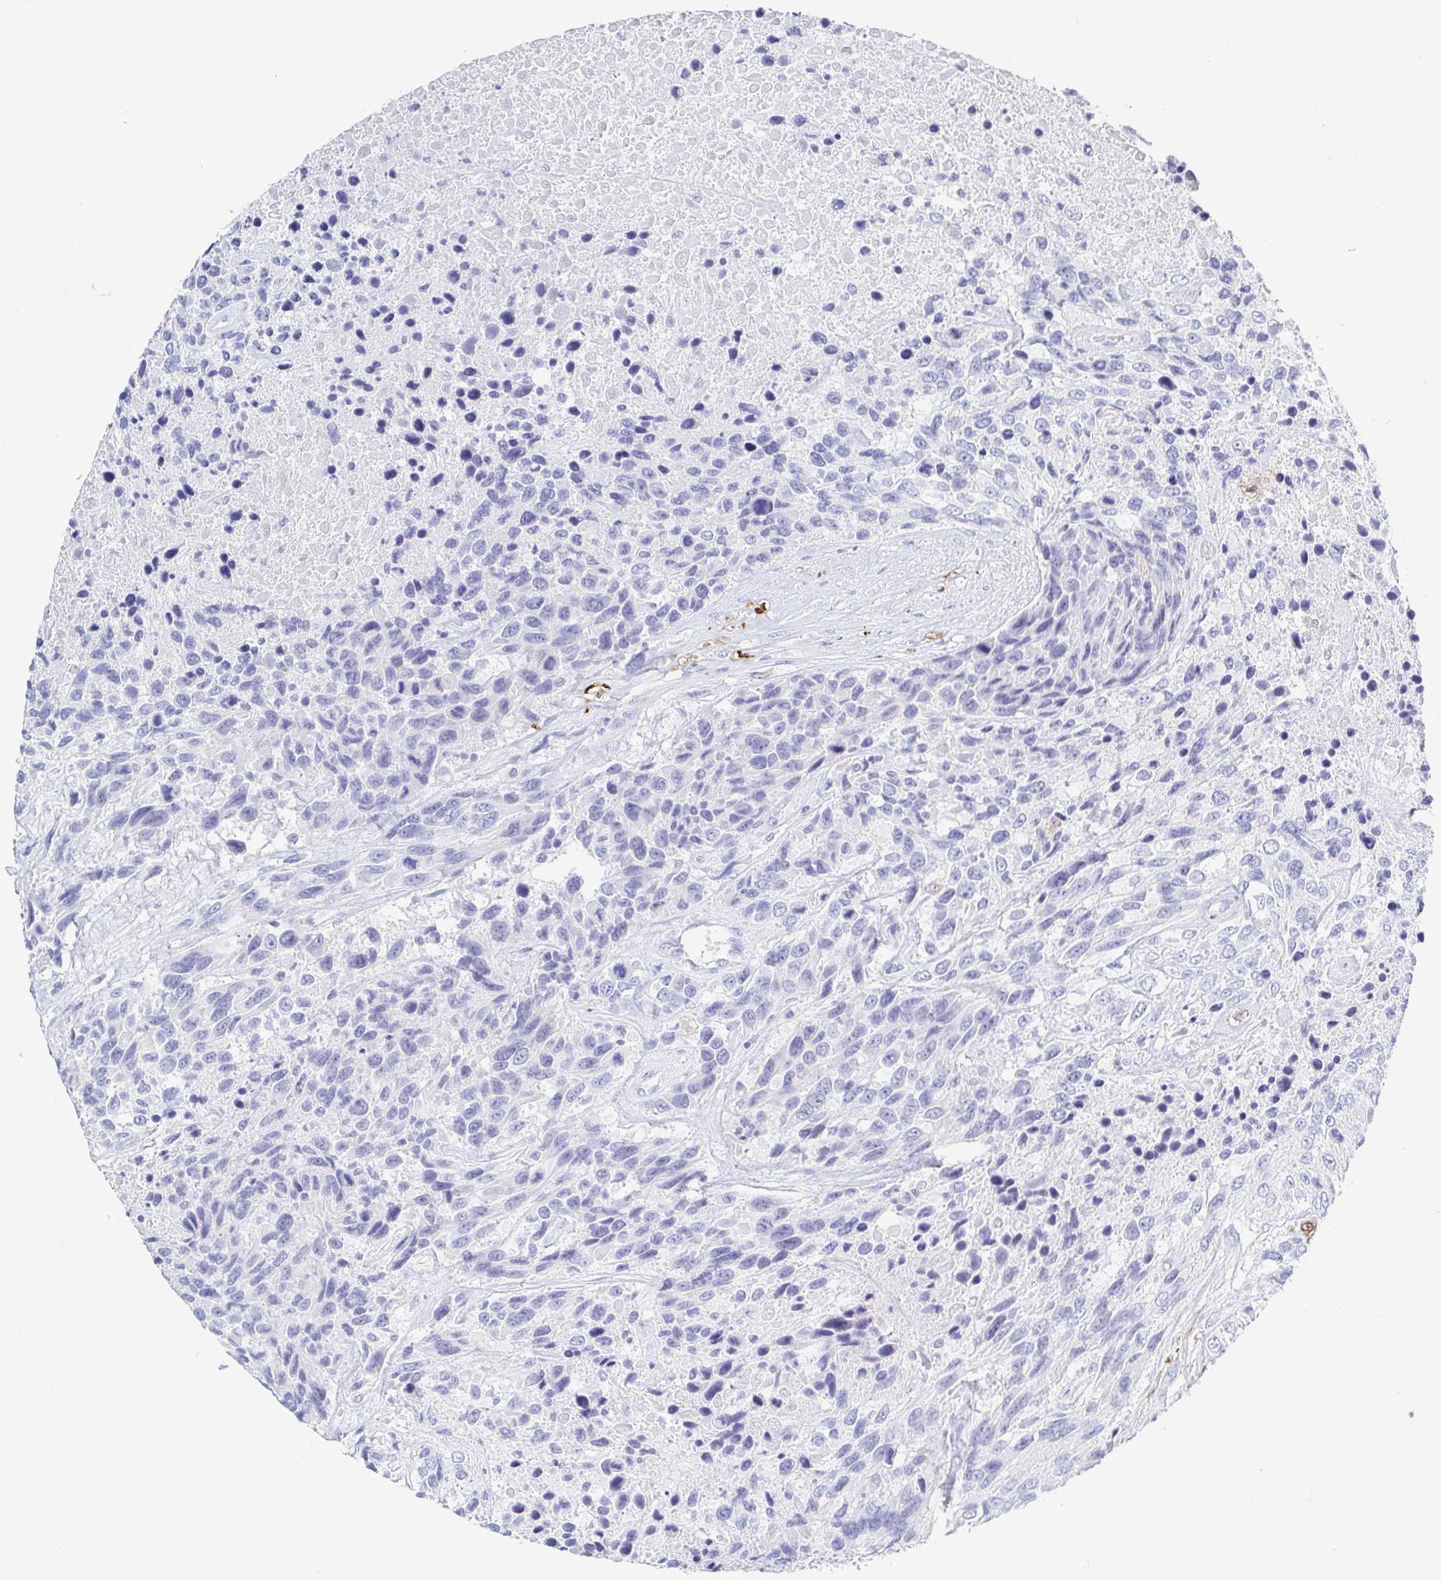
{"staining": {"intensity": "negative", "quantity": "none", "location": "none"}, "tissue": "urothelial cancer", "cell_type": "Tumor cells", "image_type": "cancer", "snomed": [{"axis": "morphology", "description": "Urothelial carcinoma, High grade"}, {"axis": "topography", "description": "Urinary bladder"}], "caption": "Tumor cells are negative for protein expression in human urothelial cancer. (Immunohistochemistry (ihc), brightfield microscopy, high magnification).", "gene": "OR2A4", "patient": {"sex": "female", "age": 70}}